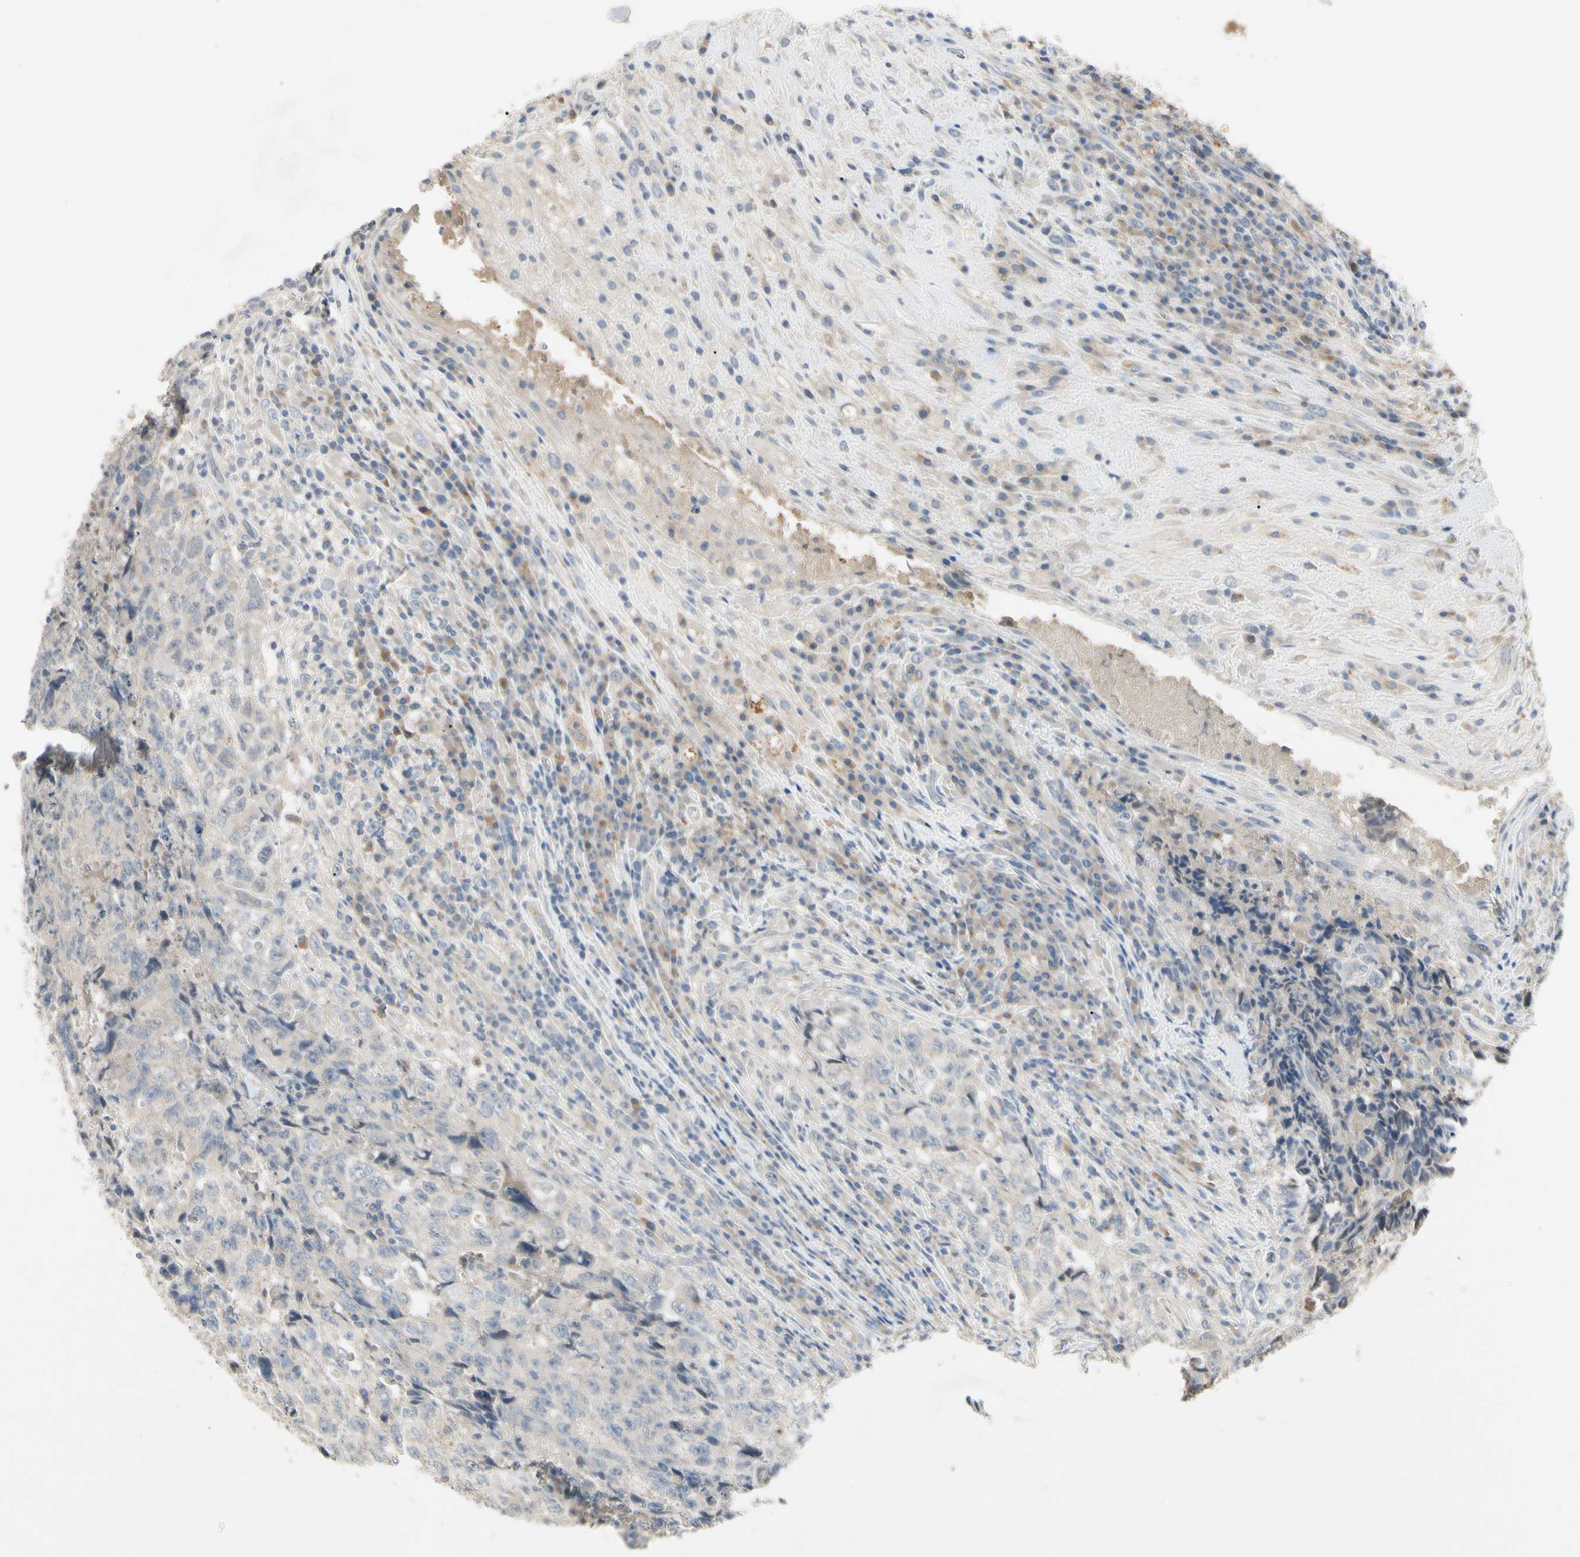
{"staining": {"intensity": "negative", "quantity": "none", "location": "none"}, "tissue": "testis cancer", "cell_type": "Tumor cells", "image_type": "cancer", "snomed": [{"axis": "morphology", "description": "Necrosis, NOS"}, {"axis": "morphology", "description": "Carcinoma, Embryonal, NOS"}, {"axis": "topography", "description": "Testis"}], "caption": "This micrograph is of embryonal carcinoma (testis) stained with IHC to label a protein in brown with the nuclei are counter-stained blue. There is no positivity in tumor cells.", "gene": "PRSS21", "patient": {"sex": "male", "age": 19}}